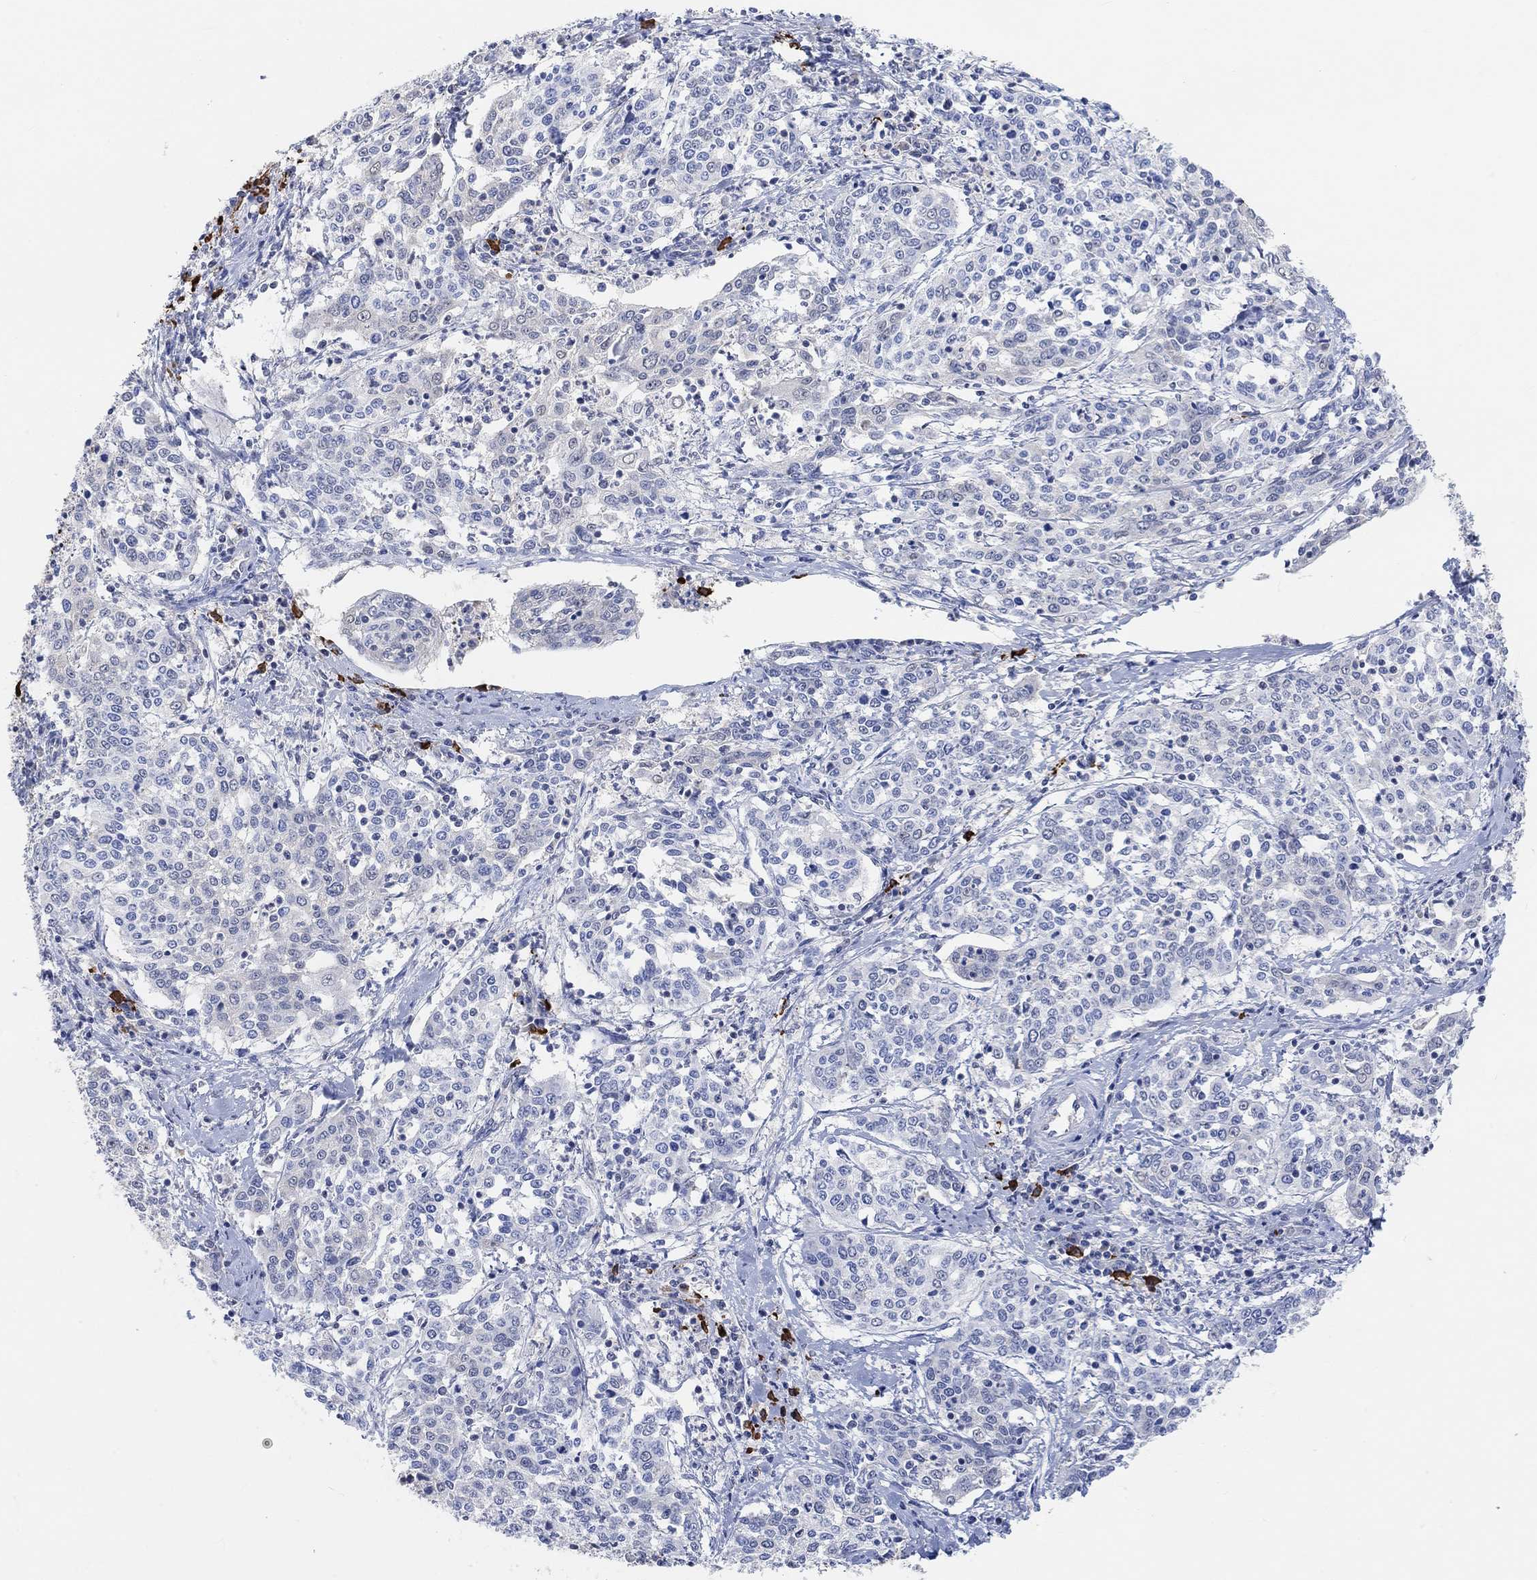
{"staining": {"intensity": "negative", "quantity": "none", "location": "none"}, "tissue": "cervical cancer", "cell_type": "Tumor cells", "image_type": "cancer", "snomed": [{"axis": "morphology", "description": "Squamous cell carcinoma, NOS"}, {"axis": "topography", "description": "Cervix"}], "caption": "IHC micrograph of neoplastic tissue: squamous cell carcinoma (cervical) stained with DAB exhibits no significant protein staining in tumor cells.", "gene": "MUC1", "patient": {"sex": "female", "age": 41}}